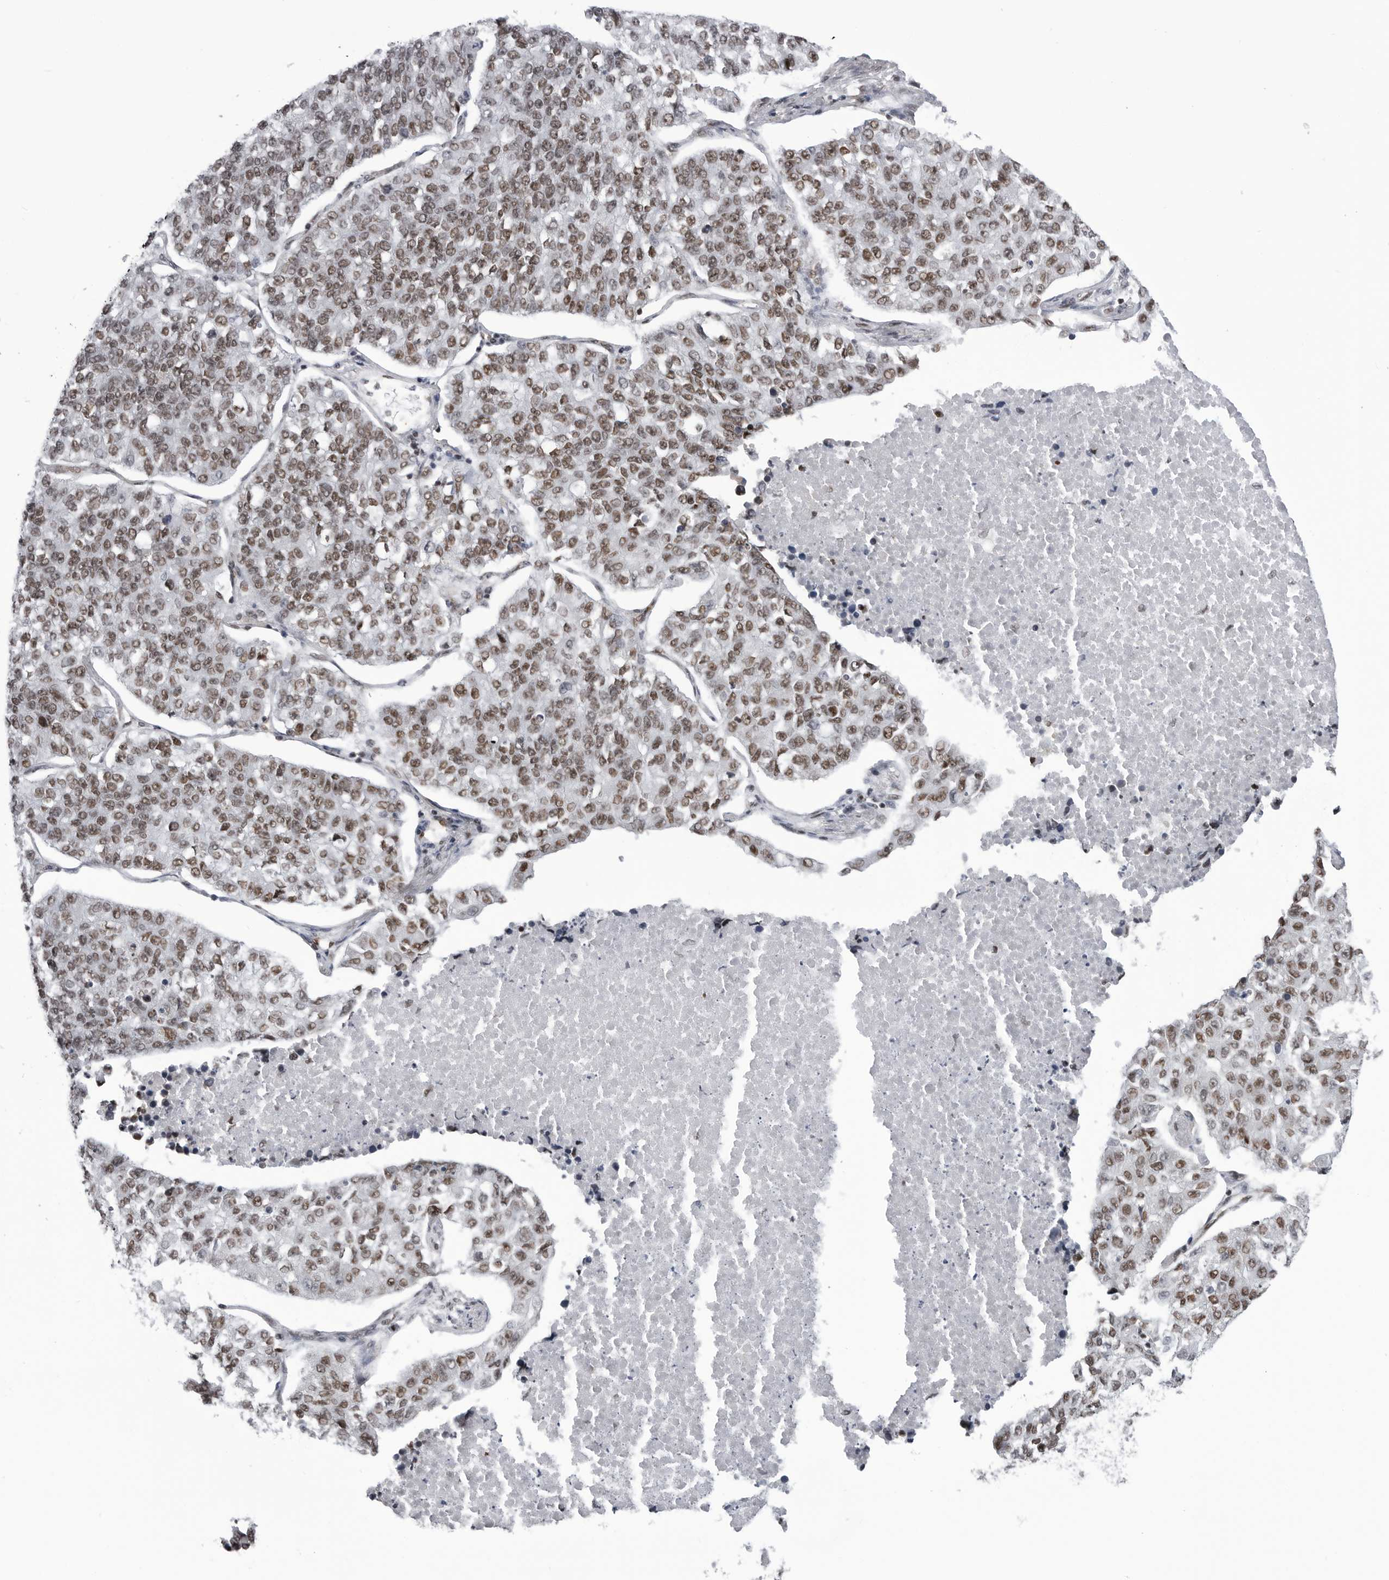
{"staining": {"intensity": "moderate", "quantity": ">75%", "location": "nuclear"}, "tissue": "lung cancer", "cell_type": "Tumor cells", "image_type": "cancer", "snomed": [{"axis": "morphology", "description": "Adenocarcinoma, NOS"}, {"axis": "topography", "description": "Lung"}], "caption": "Moderate nuclear staining is seen in about >75% of tumor cells in adenocarcinoma (lung). (DAB (3,3'-diaminobenzidine) IHC, brown staining for protein, blue staining for nuclei).", "gene": "RNF26", "patient": {"sex": "male", "age": 49}}